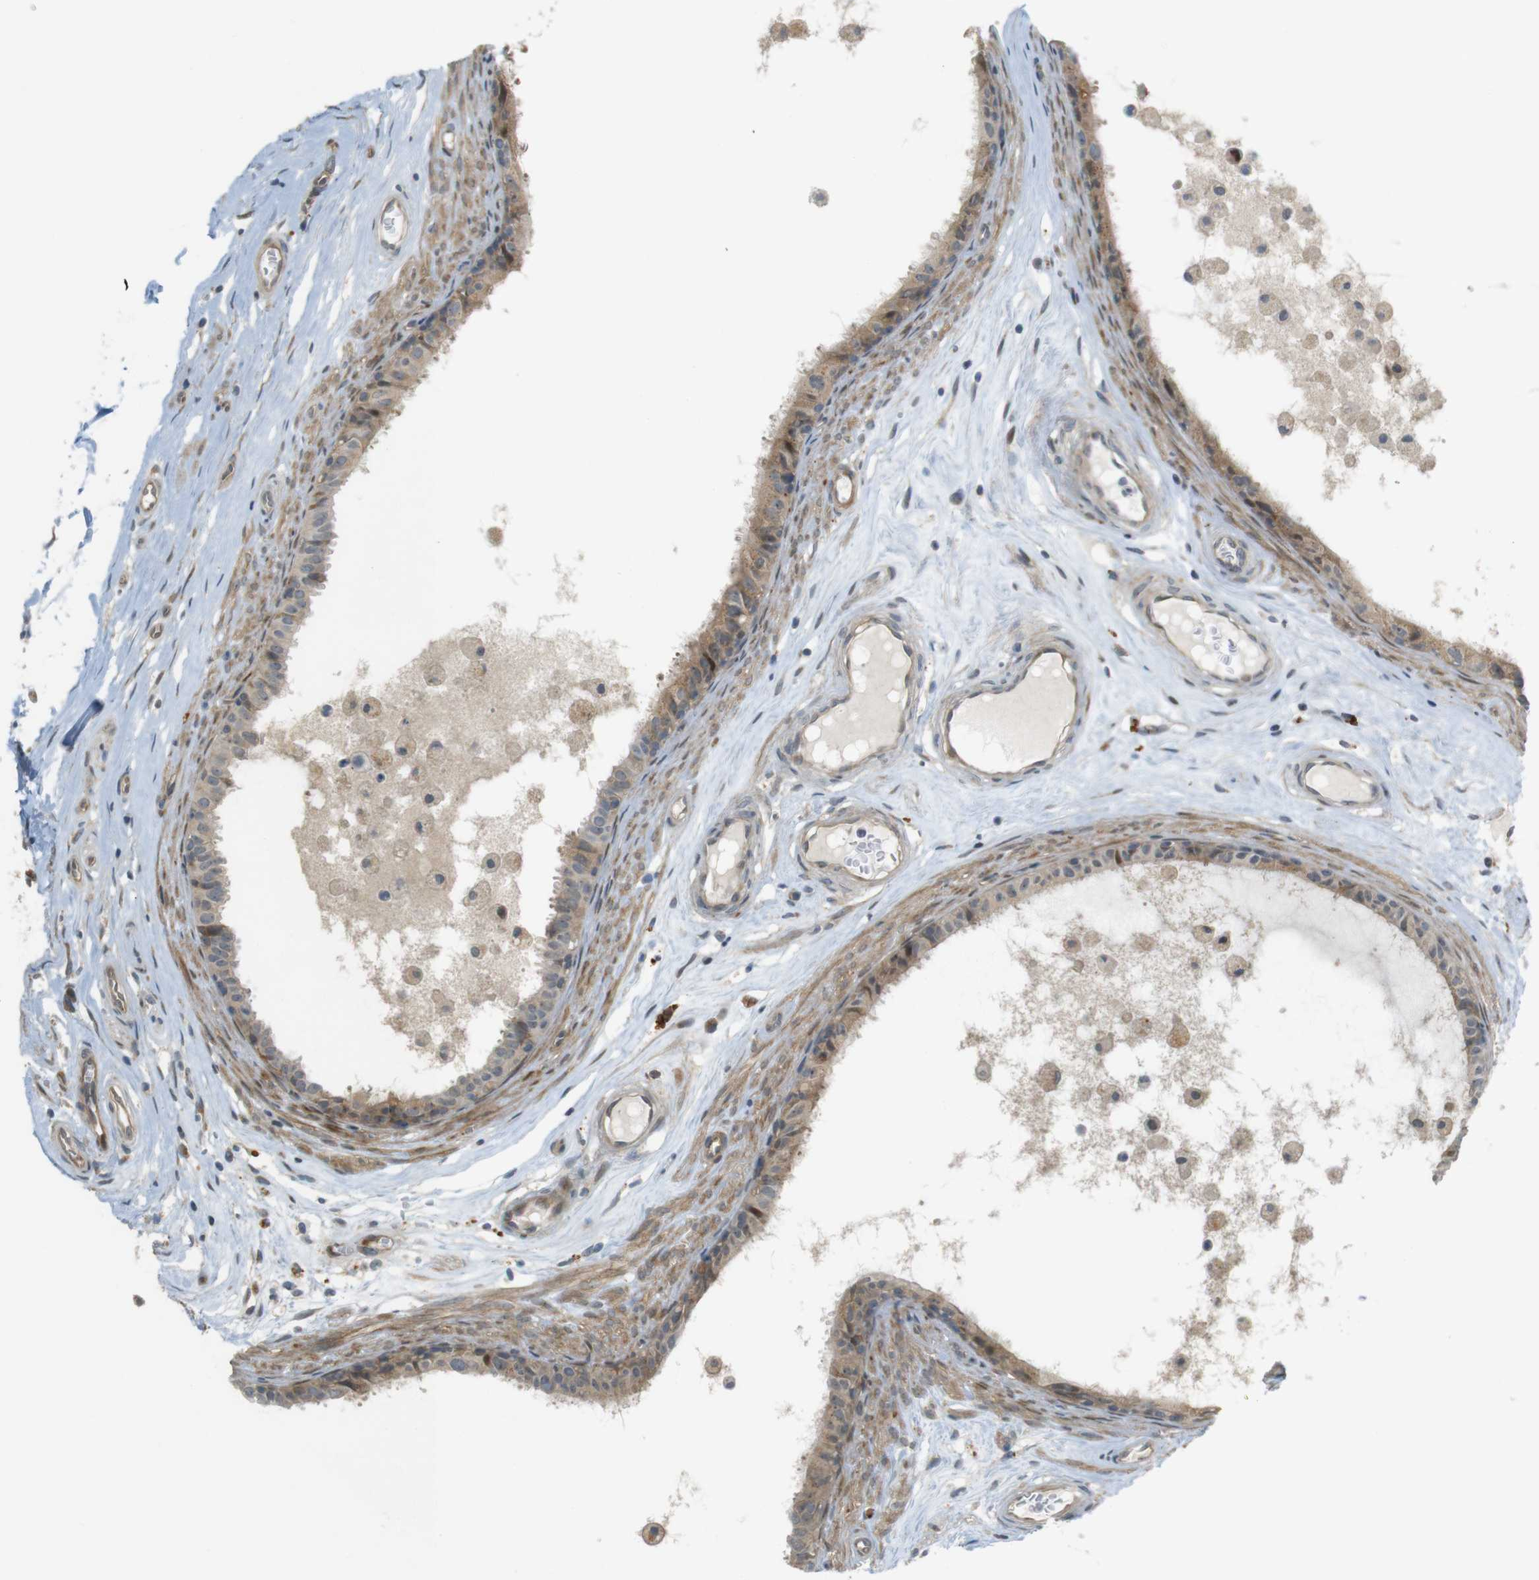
{"staining": {"intensity": "moderate", "quantity": ">75%", "location": "cytoplasmic/membranous"}, "tissue": "epididymis", "cell_type": "Glandular cells", "image_type": "normal", "snomed": [{"axis": "morphology", "description": "Normal tissue, NOS"}, {"axis": "morphology", "description": "Inflammation, NOS"}, {"axis": "topography", "description": "Epididymis"}], "caption": "Glandular cells demonstrate medium levels of moderate cytoplasmic/membranous positivity in approximately >75% of cells in normal human epididymis. The protein is stained brown, and the nuclei are stained in blue (DAB IHC with brightfield microscopy, high magnification).", "gene": "TSPAN9", "patient": {"sex": "male", "age": 85}}